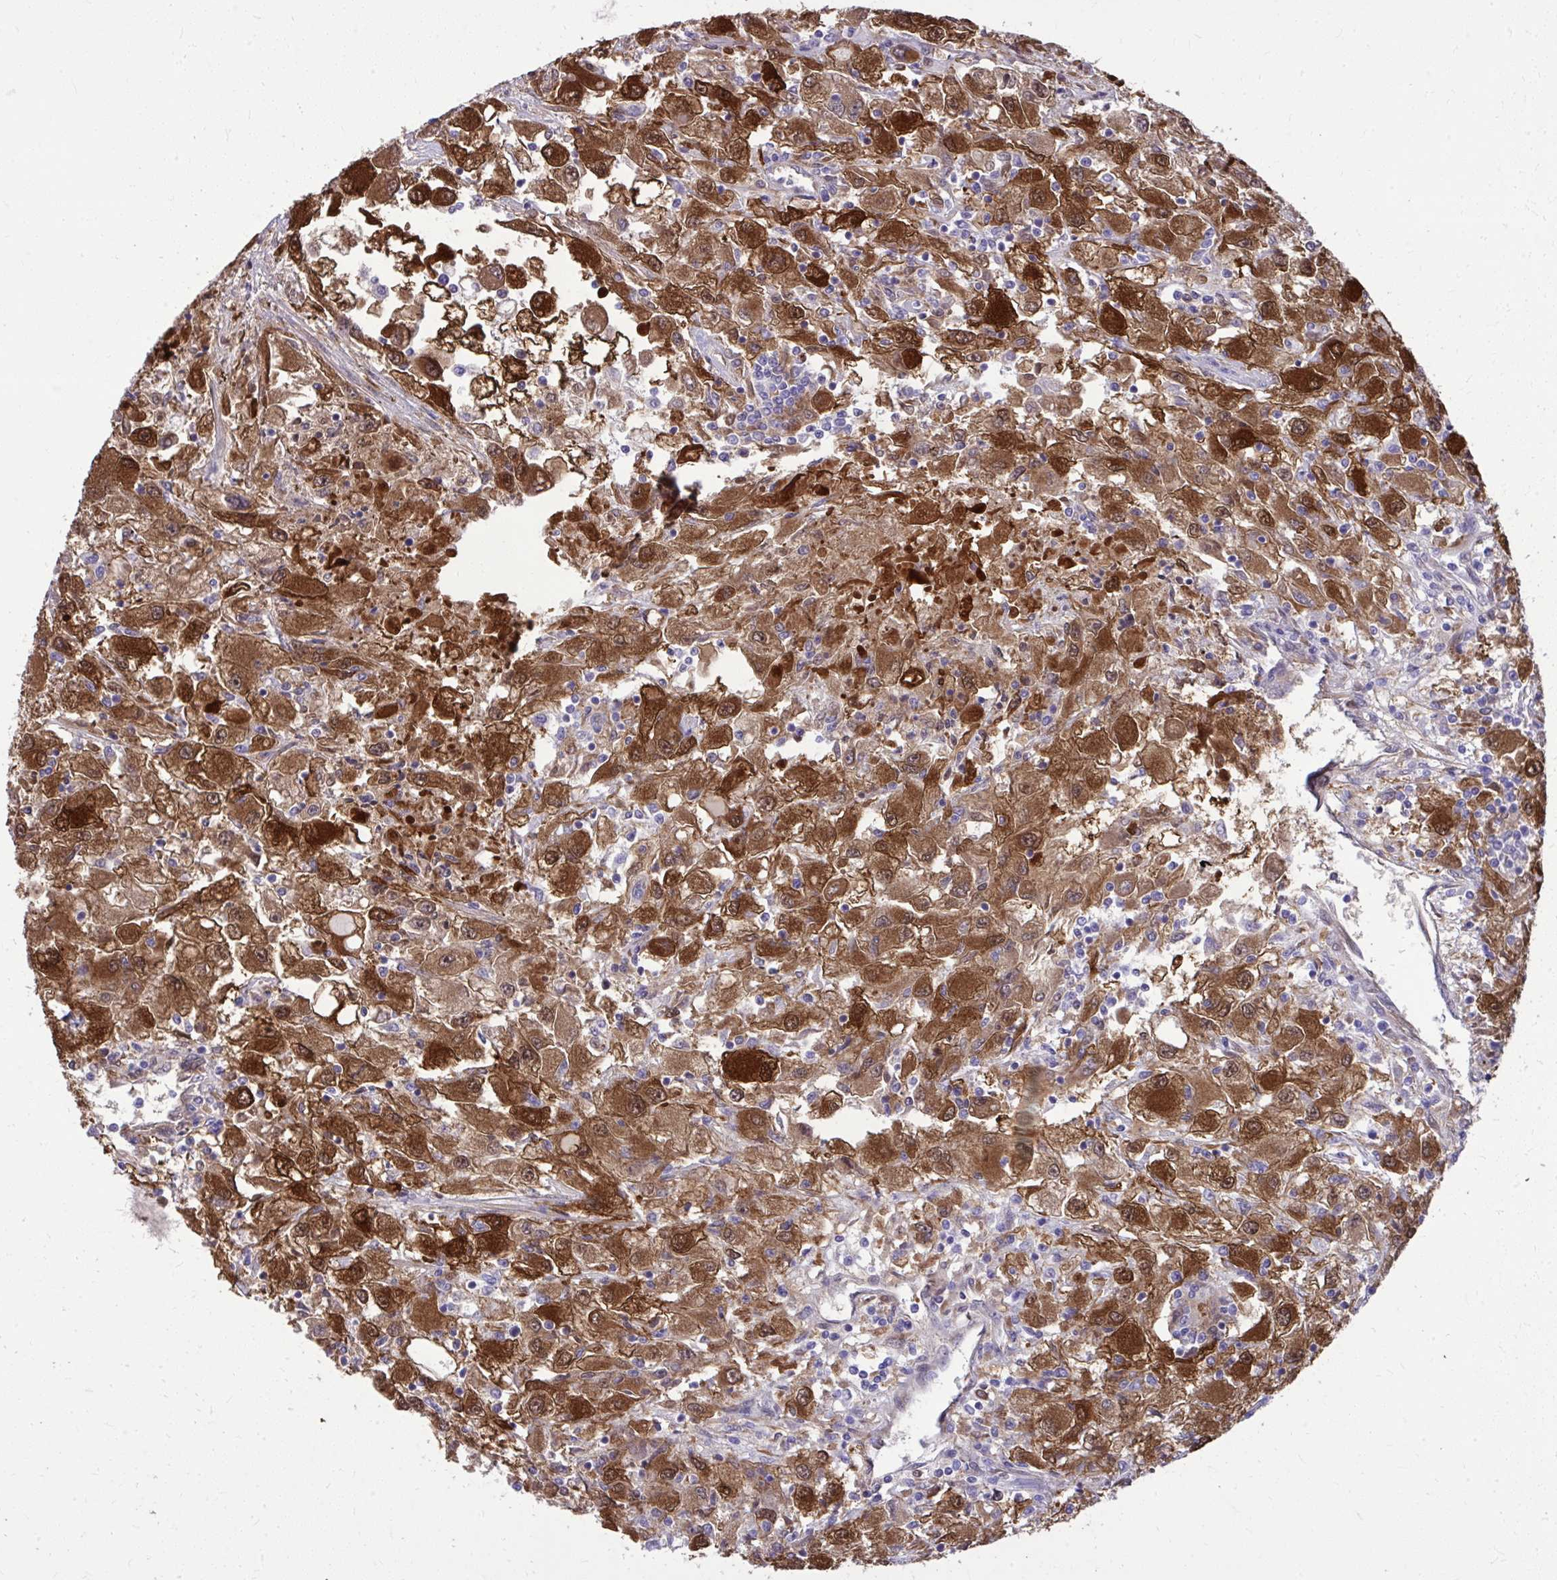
{"staining": {"intensity": "strong", "quantity": ">75%", "location": "cytoplasmic/membranous"}, "tissue": "renal cancer", "cell_type": "Tumor cells", "image_type": "cancer", "snomed": [{"axis": "morphology", "description": "Adenocarcinoma, NOS"}, {"axis": "topography", "description": "Kidney"}], "caption": "Renal cancer was stained to show a protein in brown. There is high levels of strong cytoplasmic/membranous expression in approximately >75% of tumor cells. Immunohistochemistry stains the protein in brown and the nuclei are stained blue.", "gene": "NNMT", "patient": {"sex": "female", "age": 67}}